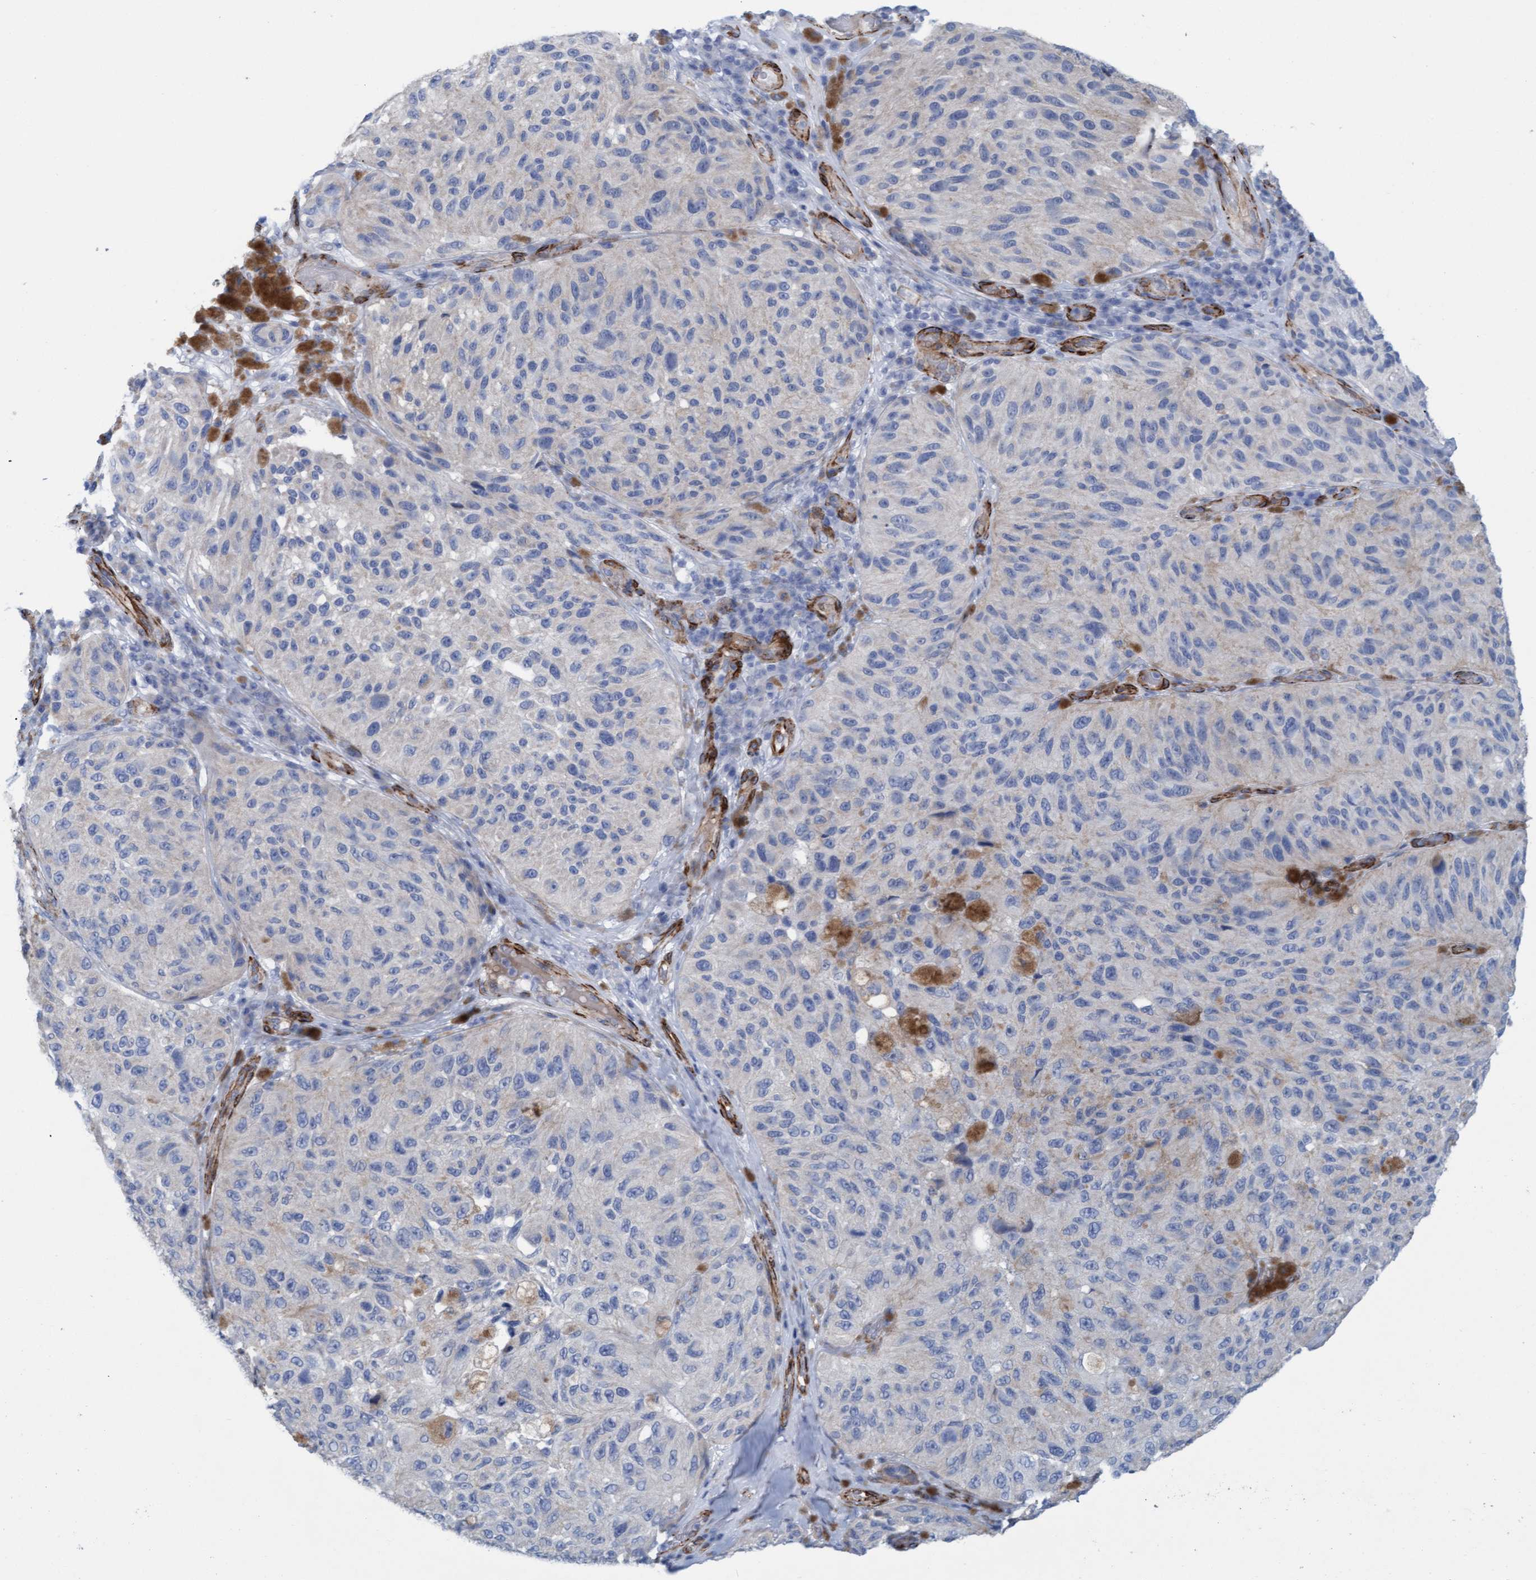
{"staining": {"intensity": "negative", "quantity": "none", "location": "none"}, "tissue": "melanoma", "cell_type": "Tumor cells", "image_type": "cancer", "snomed": [{"axis": "morphology", "description": "Malignant melanoma, NOS"}, {"axis": "topography", "description": "Skin"}], "caption": "This is an IHC micrograph of human melanoma. There is no staining in tumor cells.", "gene": "MTFR1", "patient": {"sex": "female", "age": 73}}